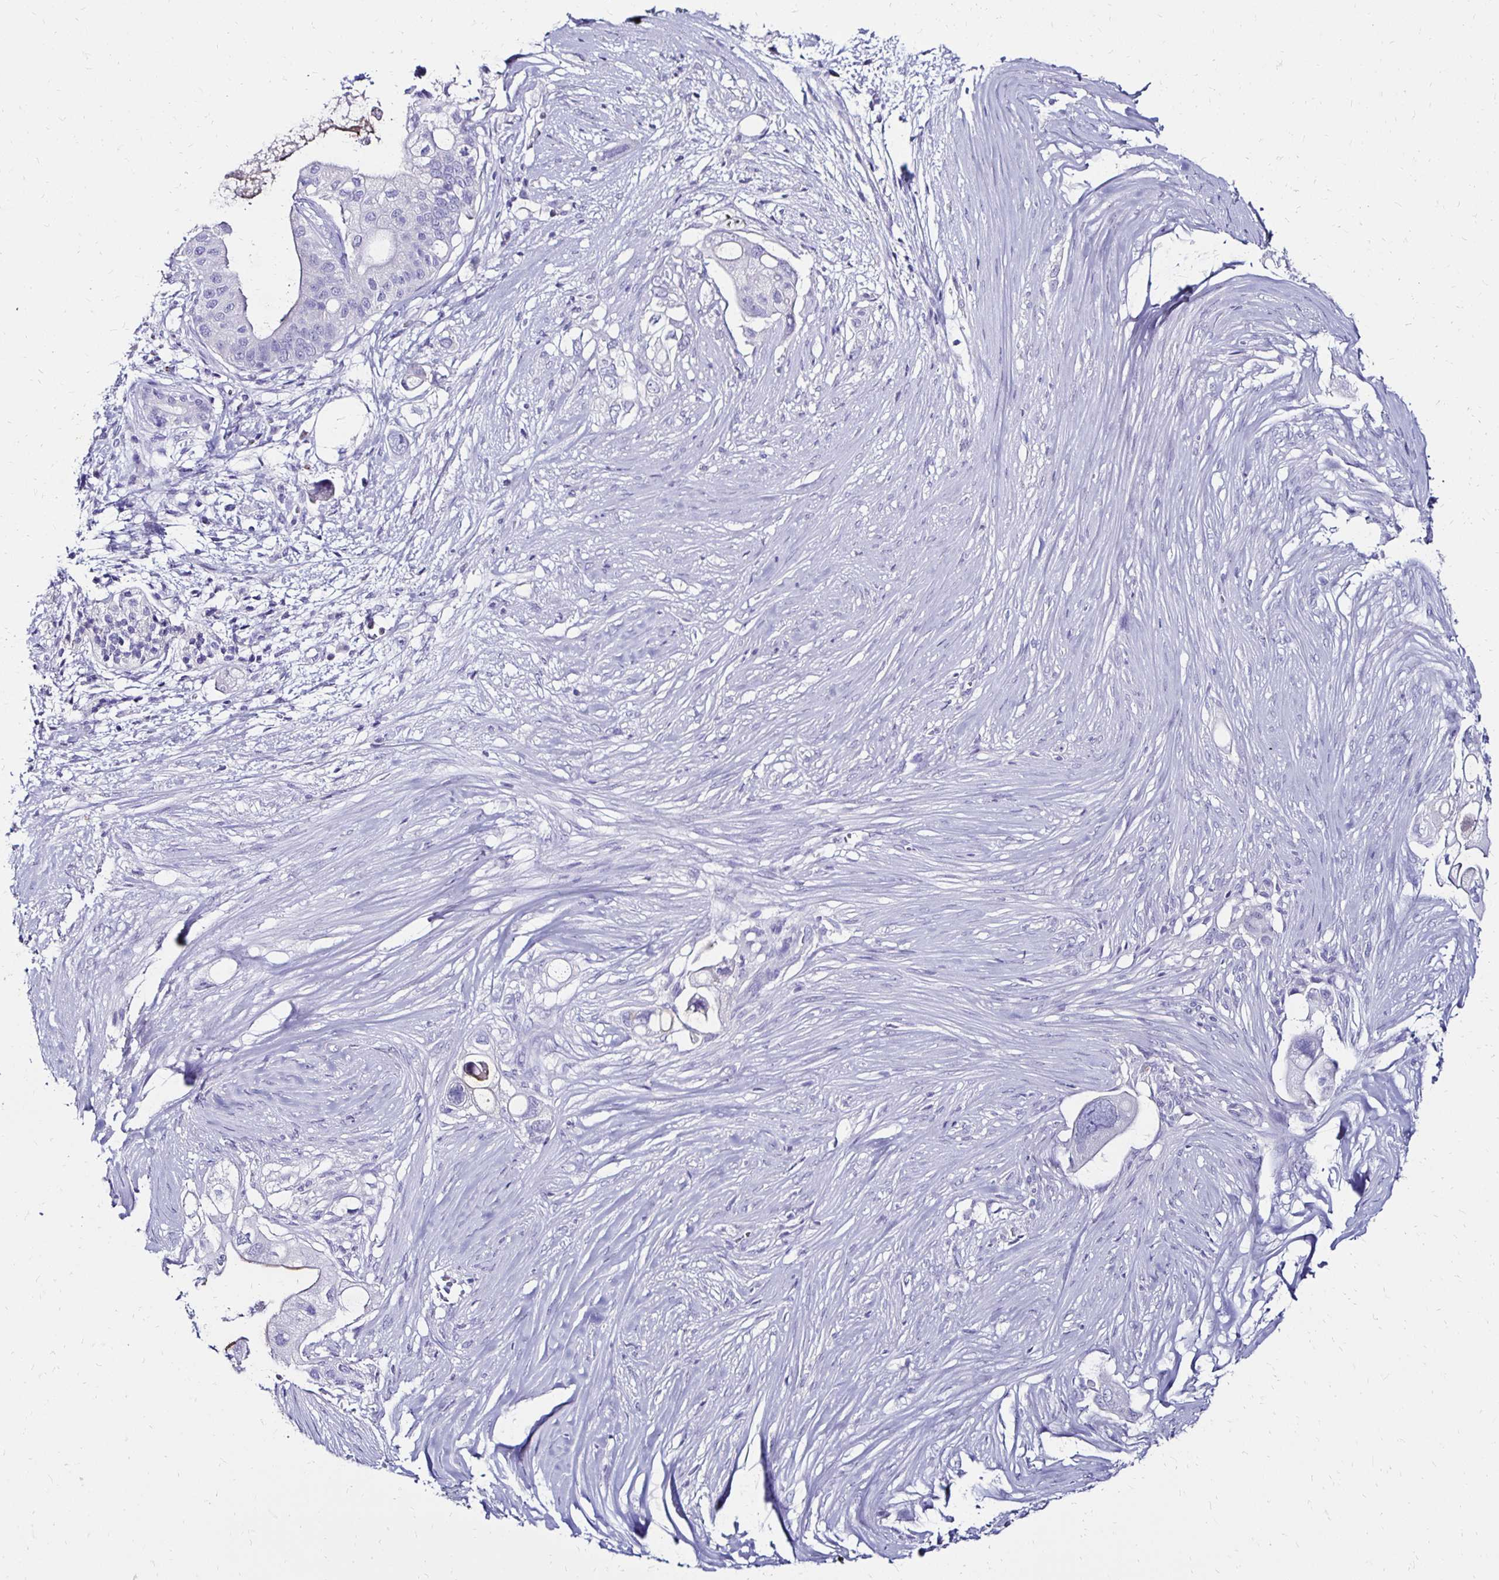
{"staining": {"intensity": "negative", "quantity": "none", "location": "none"}, "tissue": "pancreatic cancer", "cell_type": "Tumor cells", "image_type": "cancer", "snomed": [{"axis": "morphology", "description": "Adenocarcinoma, NOS"}, {"axis": "topography", "description": "Pancreas"}], "caption": "The photomicrograph exhibits no staining of tumor cells in pancreatic adenocarcinoma. (Brightfield microscopy of DAB immunohistochemistry at high magnification).", "gene": "KCNT1", "patient": {"sex": "female", "age": 72}}